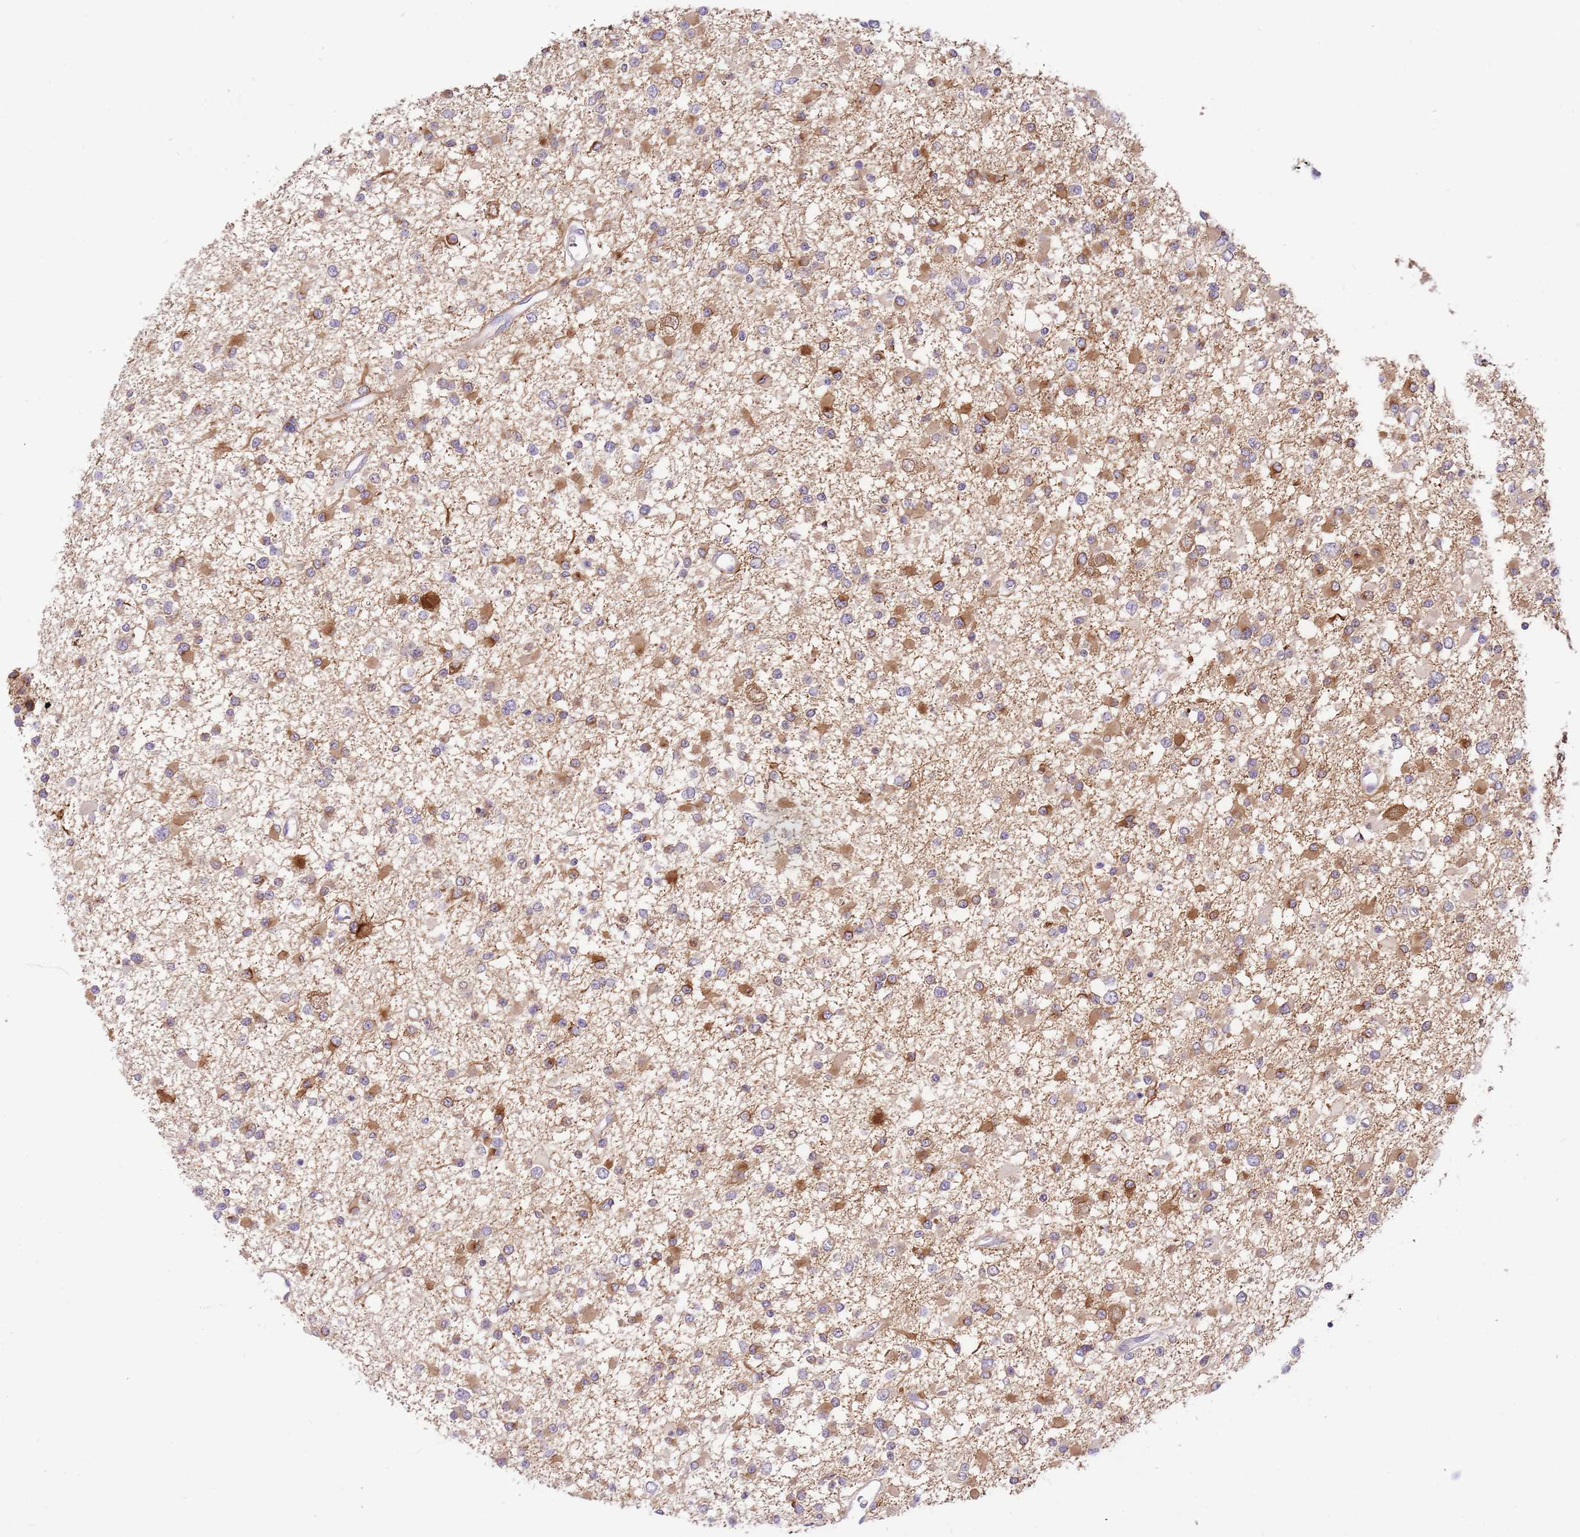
{"staining": {"intensity": "moderate", "quantity": "25%-75%", "location": "cytoplasmic/membranous"}, "tissue": "glioma", "cell_type": "Tumor cells", "image_type": "cancer", "snomed": [{"axis": "morphology", "description": "Glioma, malignant, Low grade"}, {"axis": "topography", "description": "Brain"}], "caption": "Glioma stained with immunohistochemistry demonstrates moderate cytoplasmic/membranous staining in approximately 25%-75% of tumor cells.", "gene": "RFK", "patient": {"sex": "female", "age": 22}}